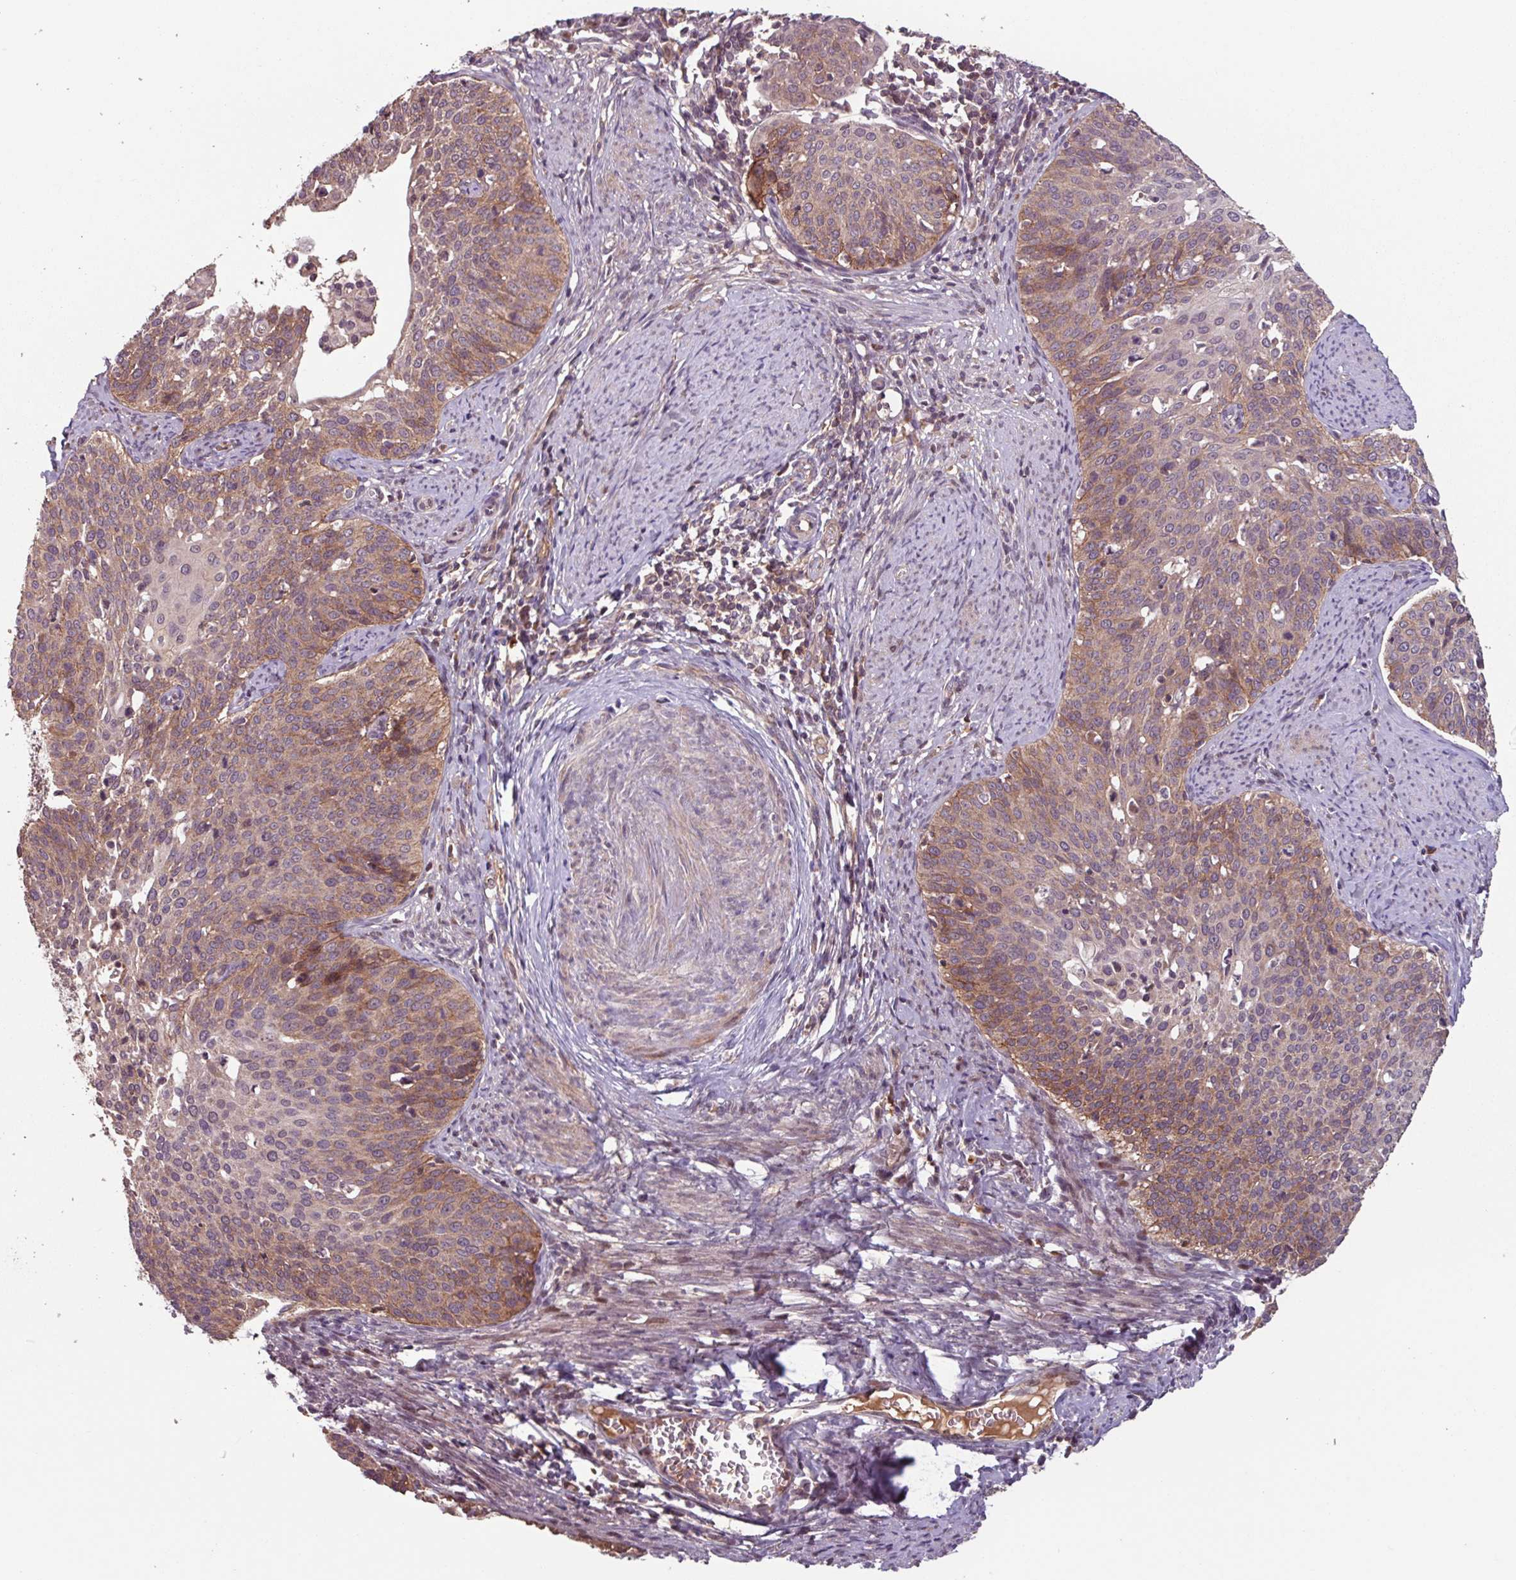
{"staining": {"intensity": "moderate", "quantity": "25%-75%", "location": "cytoplasmic/membranous,nuclear"}, "tissue": "cervical cancer", "cell_type": "Tumor cells", "image_type": "cancer", "snomed": [{"axis": "morphology", "description": "Squamous cell carcinoma, NOS"}, {"axis": "topography", "description": "Cervix"}], "caption": "Cervical cancer (squamous cell carcinoma) tissue displays moderate cytoplasmic/membranous and nuclear positivity in about 25%-75% of tumor cells The staining was performed using DAB (3,3'-diaminobenzidine), with brown indicating positive protein expression. Nuclei are stained blue with hematoxylin.", "gene": "TMEM88", "patient": {"sex": "female", "age": 44}}